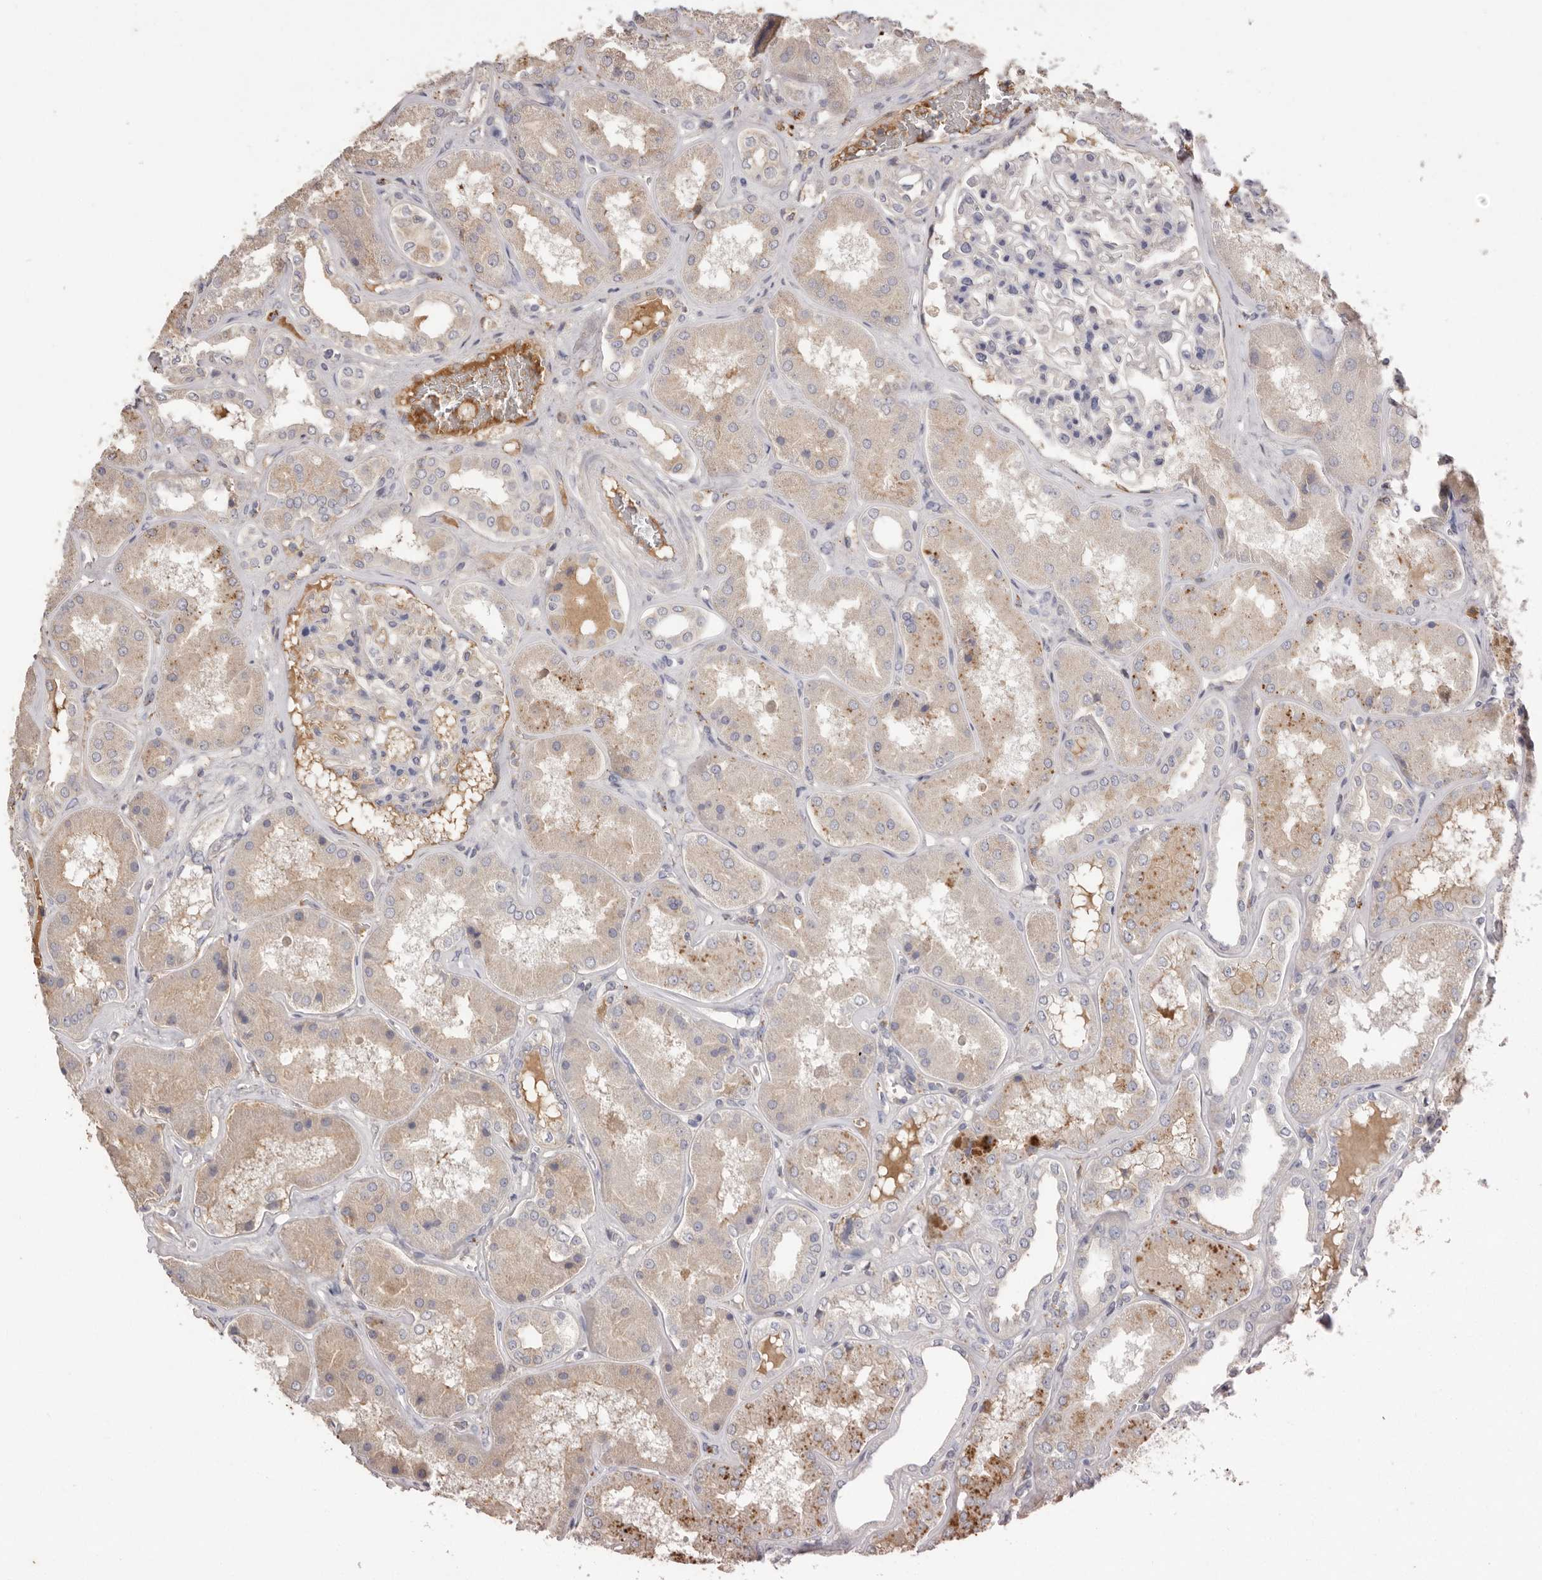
{"staining": {"intensity": "negative", "quantity": "none", "location": "none"}, "tissue": "kidney", "cell_type": "Cells in glomeruli", "image_type": "normal", "snomed": [{"axis": "morphology", "description": "Normal tissue, NOS"}, {"axis": "topography", "description": "Kidney"}], "caption": "Protein analysis of unremarkable kidney reveals no significant expression in cells in glomeruli.", "gene": "HCAR2", "patient": {"sex": "female", "age": 56}}